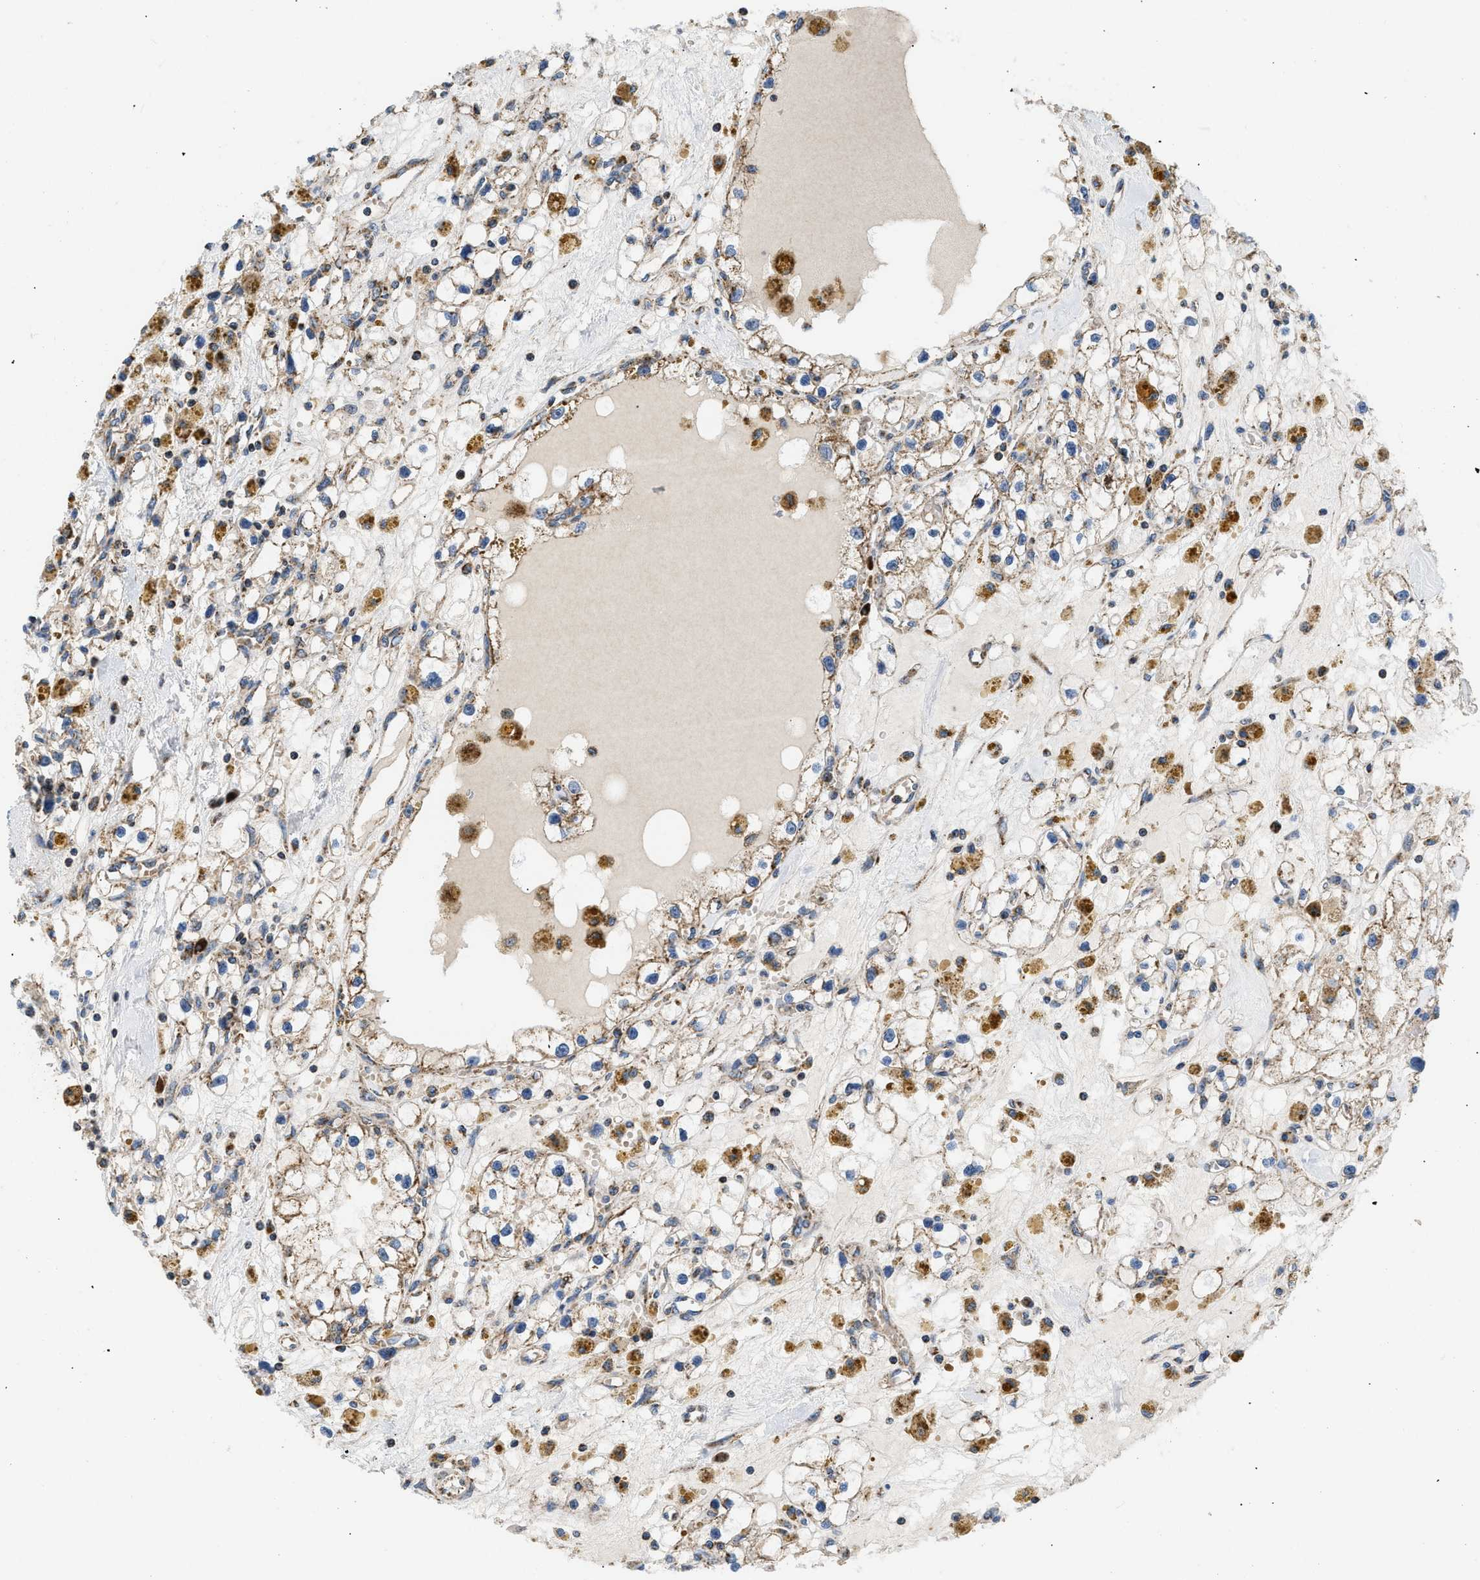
{"staining": {"intensity": "moderate", "quantity": "25%-75%", "location": "cytoplasmic/membranous"}, "tissue": "renal cancer", "cell_type": "Tumor cells", "image_type": "cancer", "snomed": [{"axis": "morphology", "description": "Adenocarcinoma, NOS"}, {"axis": "topography", "description": "Kidney"}], "caption": "Immunohistochemistry (IHC) staining of renal cancer (adenocarcinoma), which demonstrates medium levels of moderate cytoplasmic/membranous positivity in about 25%-75% of tumor cells indicating moderate cytoplasmic/membranous protein staining. The staining was performed using DAB (brown) for protein detection and nuclei were counterstained in hematoxylin (blue).", "gene": "OPTN", "patient": {"sex": "male", "age": 56}}